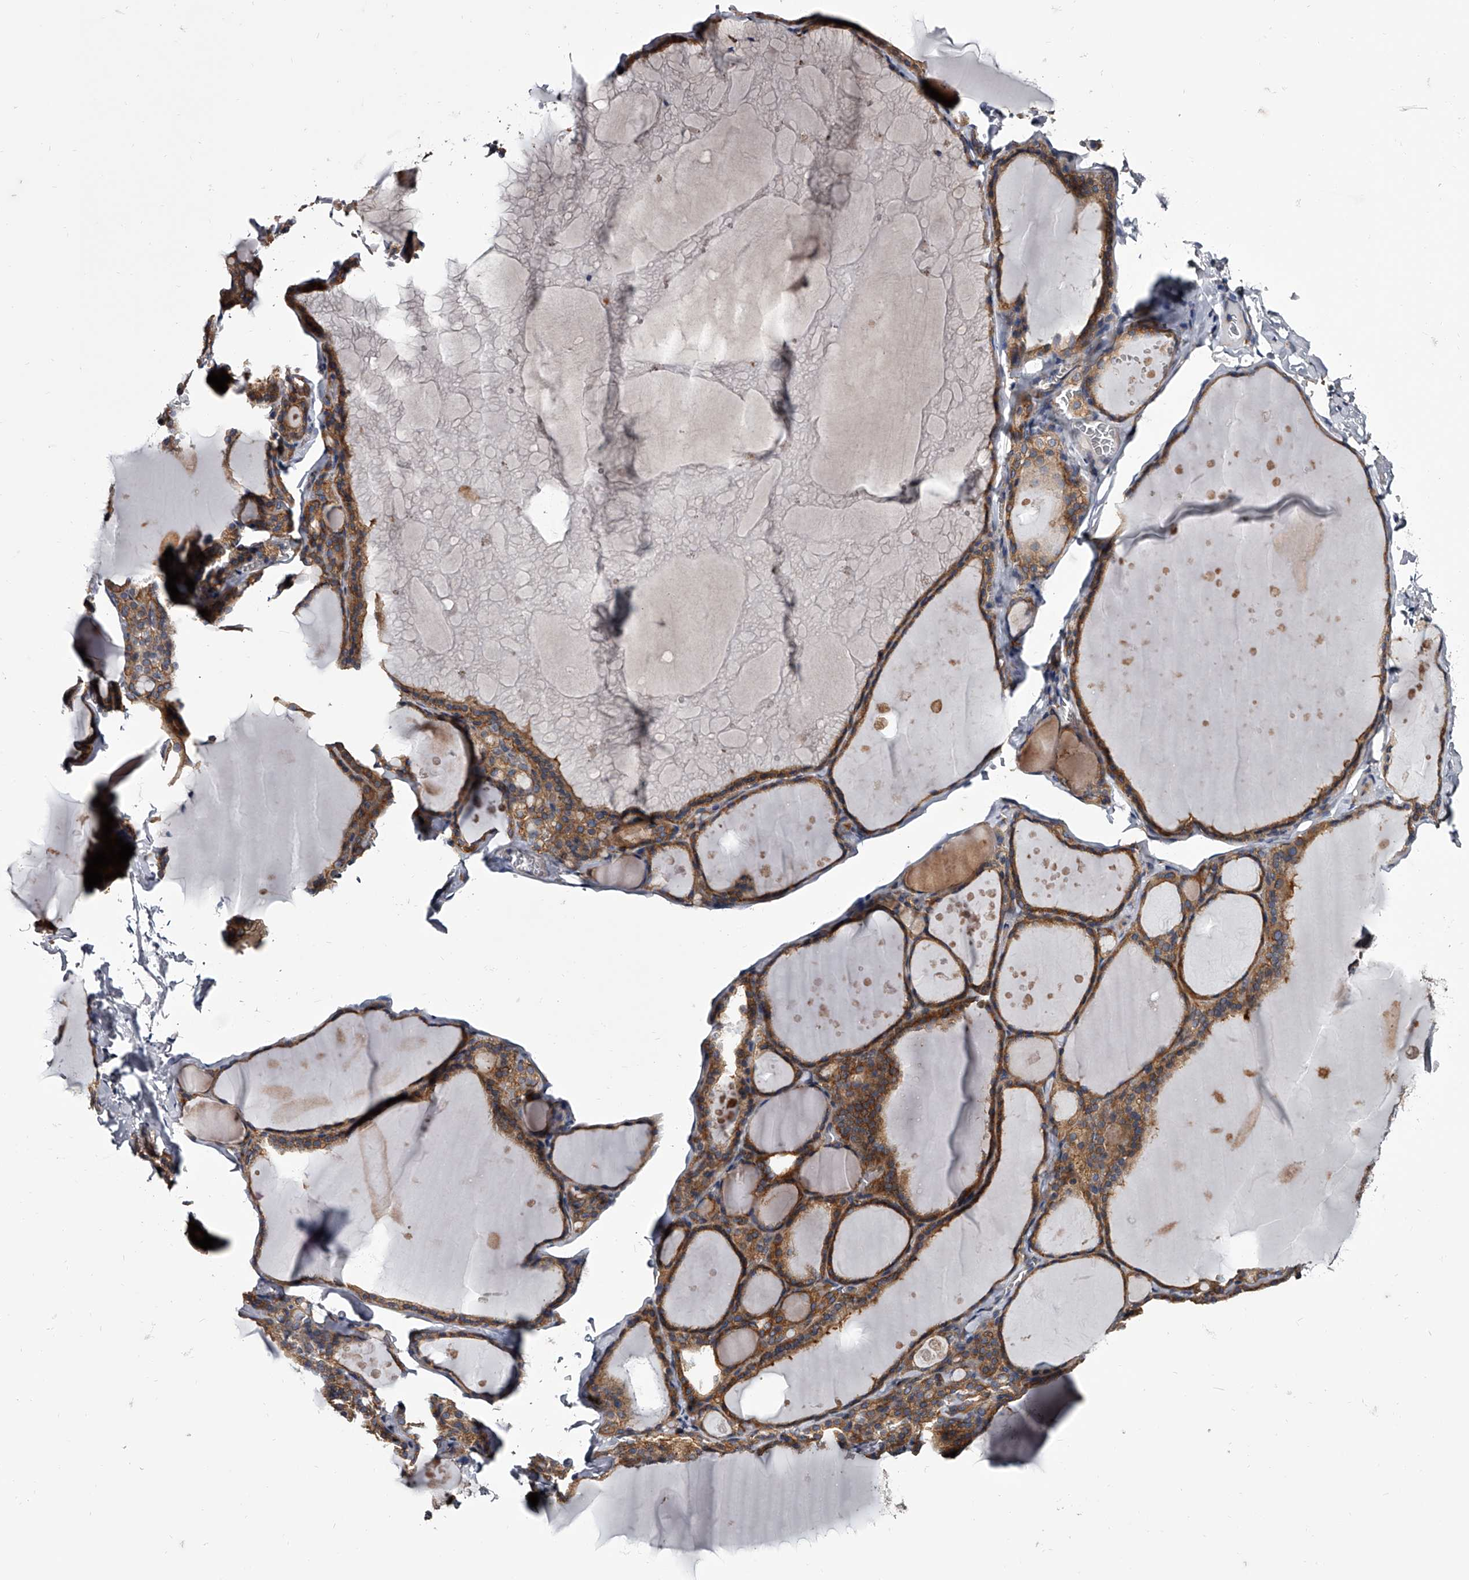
{"staining": {"intensity": "moderate", "quantity": ">75%", "location": "cytoplasmic/membranous"}, "tissue": "thyroid gland", "cell_type": "Glandular cells", "image_type": "normal", "snomed": [{"axis": "morphology", "description": "Normal tissue, NOS"}, {"axis": "topography", "description": "Thyroid gland"}], "caption": "Moderate cytoplasmic/membranous protein expression is appreciated in about >75% of glandular cells in thyroid gland. The staining was performed using DAB (3,3'-diaminobenzidine) to visualize the protein expression in brown, while the nuclei were stained in blue with hematoxylin (Magnification: 20x).", "gene": "GAPVD1", "patient": {"sex": "male", "age": 56}}